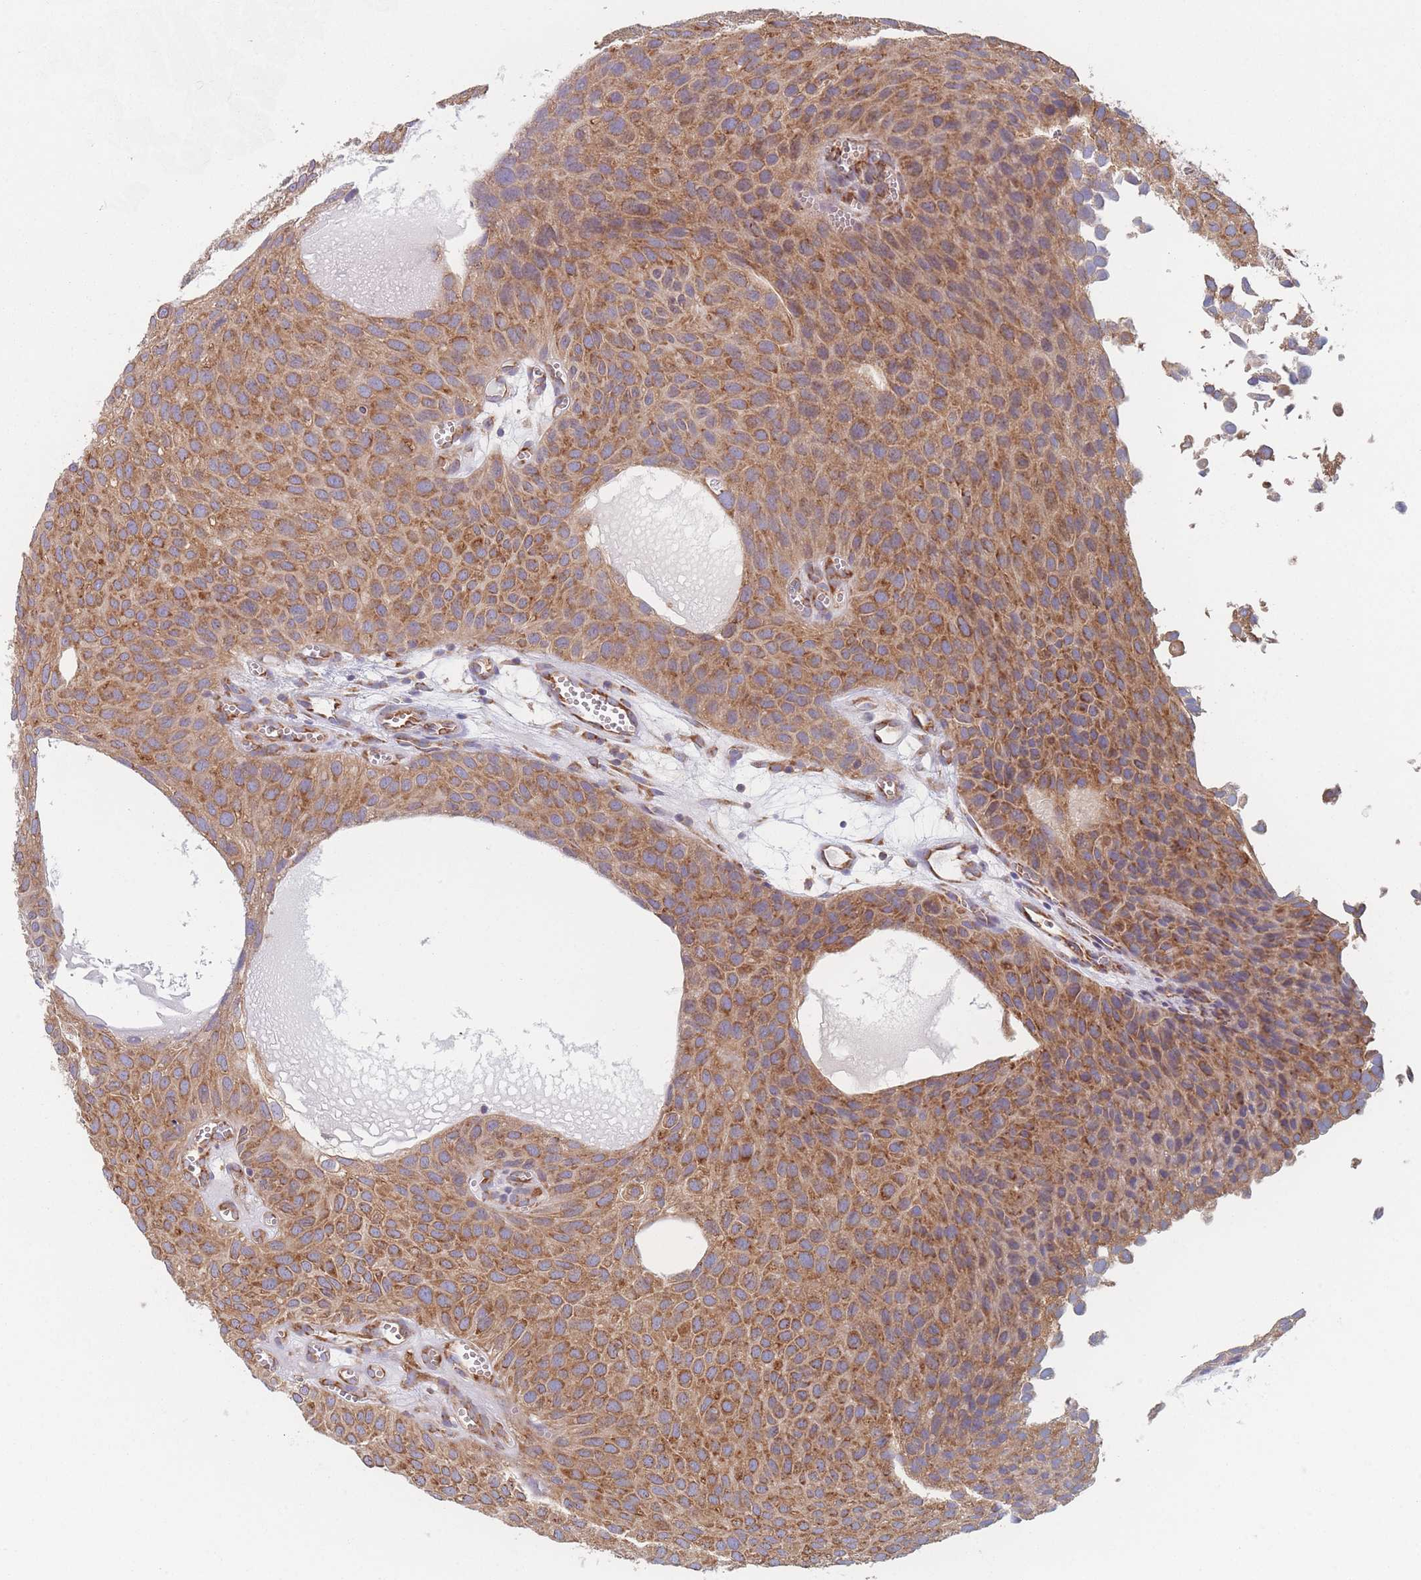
{"staining": {"intensity": "moderate", "quantity": ">75%", "location": "cytoplasmic/membranous"}, "tissue": "urothelial cancer", "cell_type": "Tumor cells", "image_type": "cancer", "snomed": [{"axis": "morphology", "description": "Urothelial carcinoma, Low grade"}, {"axis": "topography", "description": "Urinary bladder"}], "caption": "DAB (3,3'-diaminobenzidine) immunohistochemical staining of urothelial carcinoma (low-grade) shows moderate cytoplasmic/membranous protein staining in approximately >75% of tumor cells.", "gene": "EEF1B2", "patient": {"sex": "male", "age": 88}}